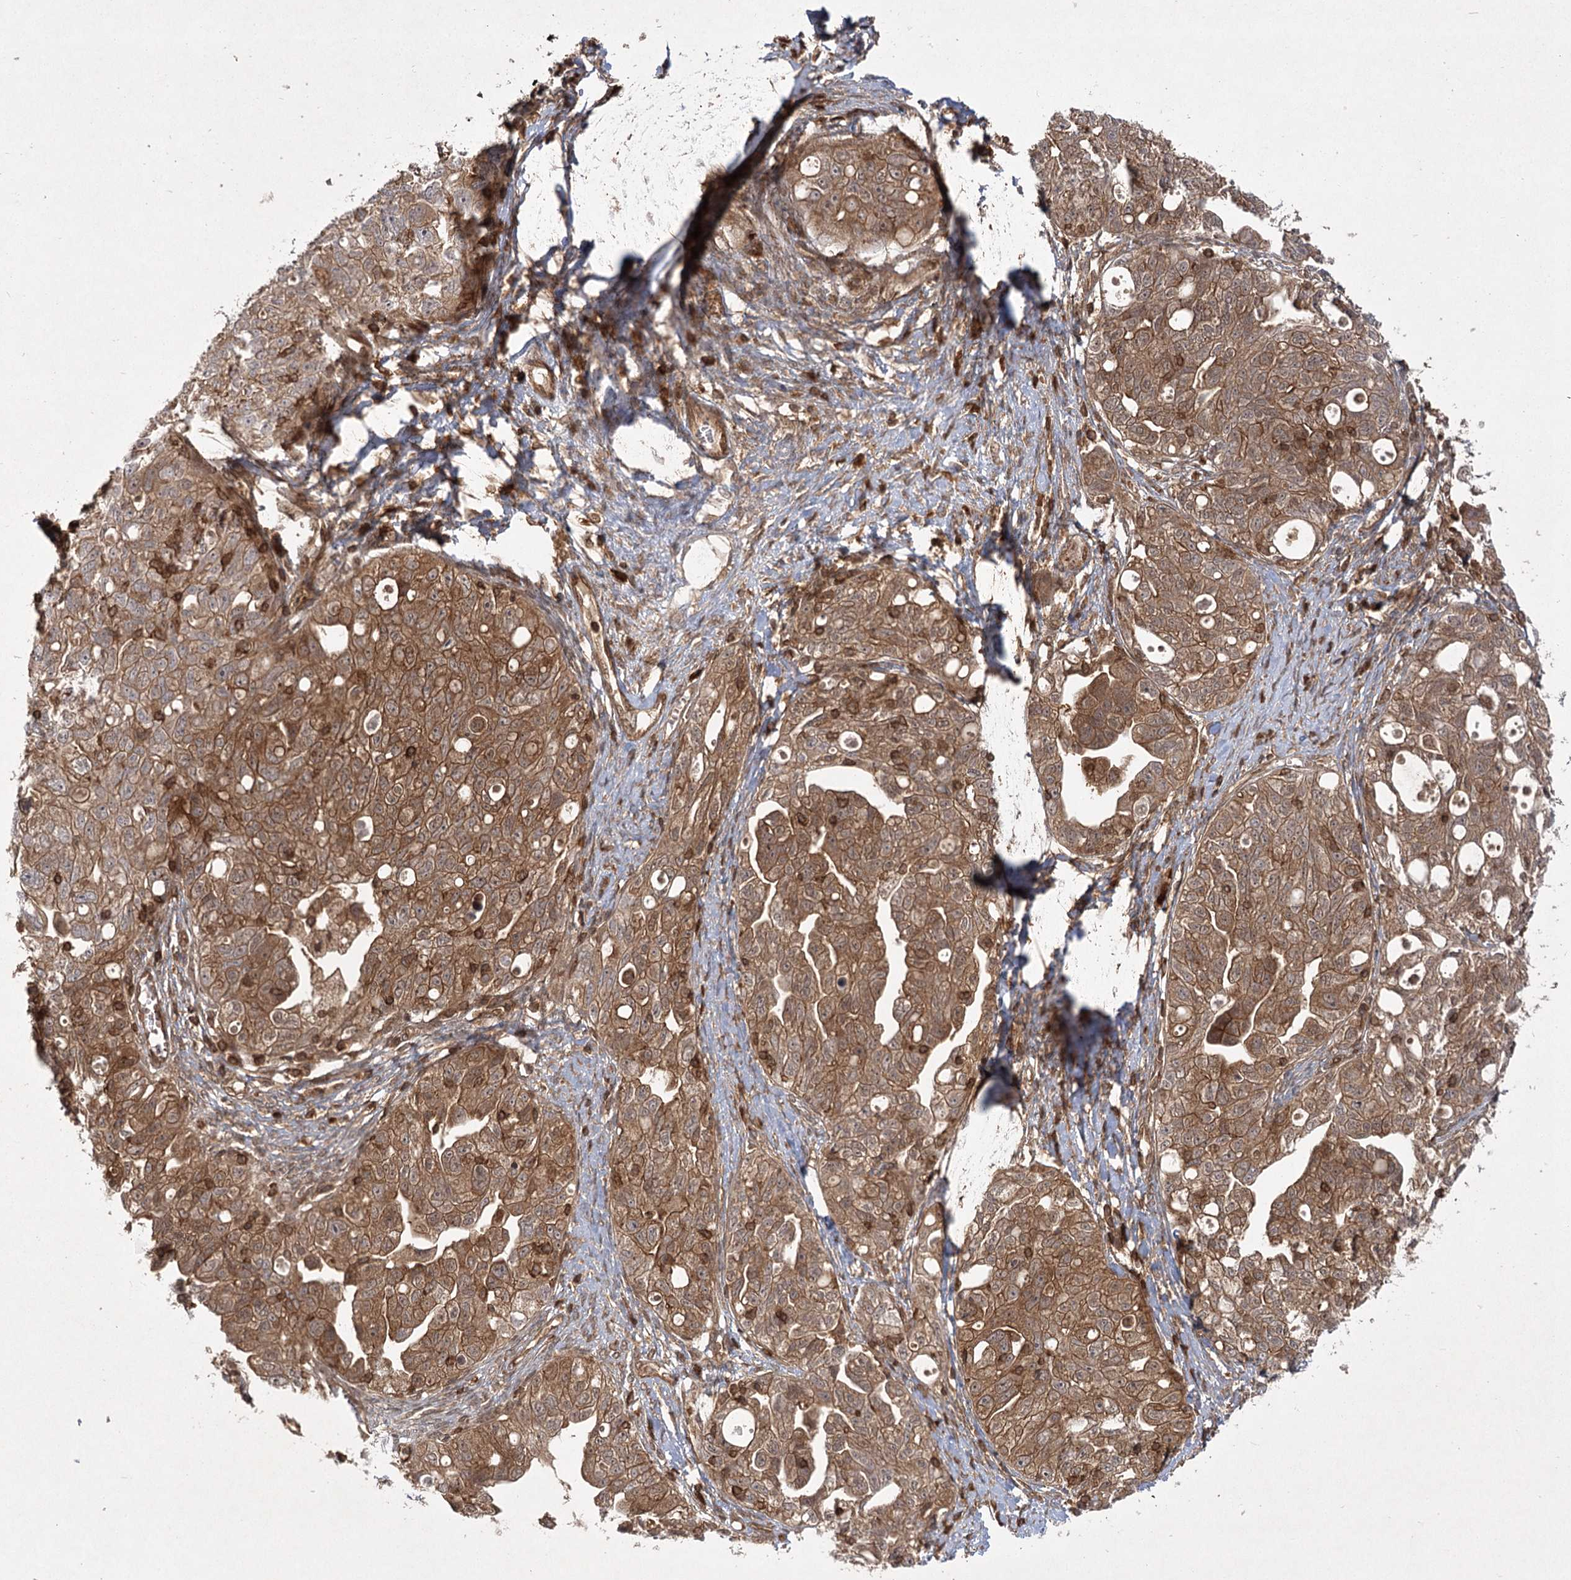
{"staining": {"intensity": "moderate", "quantity": ">75%", "location": "cytoplasmic/membranous"}, "tissue": "ovarian cancer", "cell_type": "Tumor cells", "image_type": "cancer", "snomed": [{"axis": "morphology", "description": "Carcinoma, NOS"}, {"axis": "morphology", "description": "Cystadenocarcinoma, serous, NOS"}, {"axis": "topography", "description": "Ovary"}], "caption": "IHC photomicrograph of ovarian cancer (carcinoma) stained for a protein (brown), which displays medium levels of moderate cytoplasmic/membranous positivity in approximately >75% of tumor cells.", "gene": "MDFIC", "patient": {"sex": "female", "age": 69}}